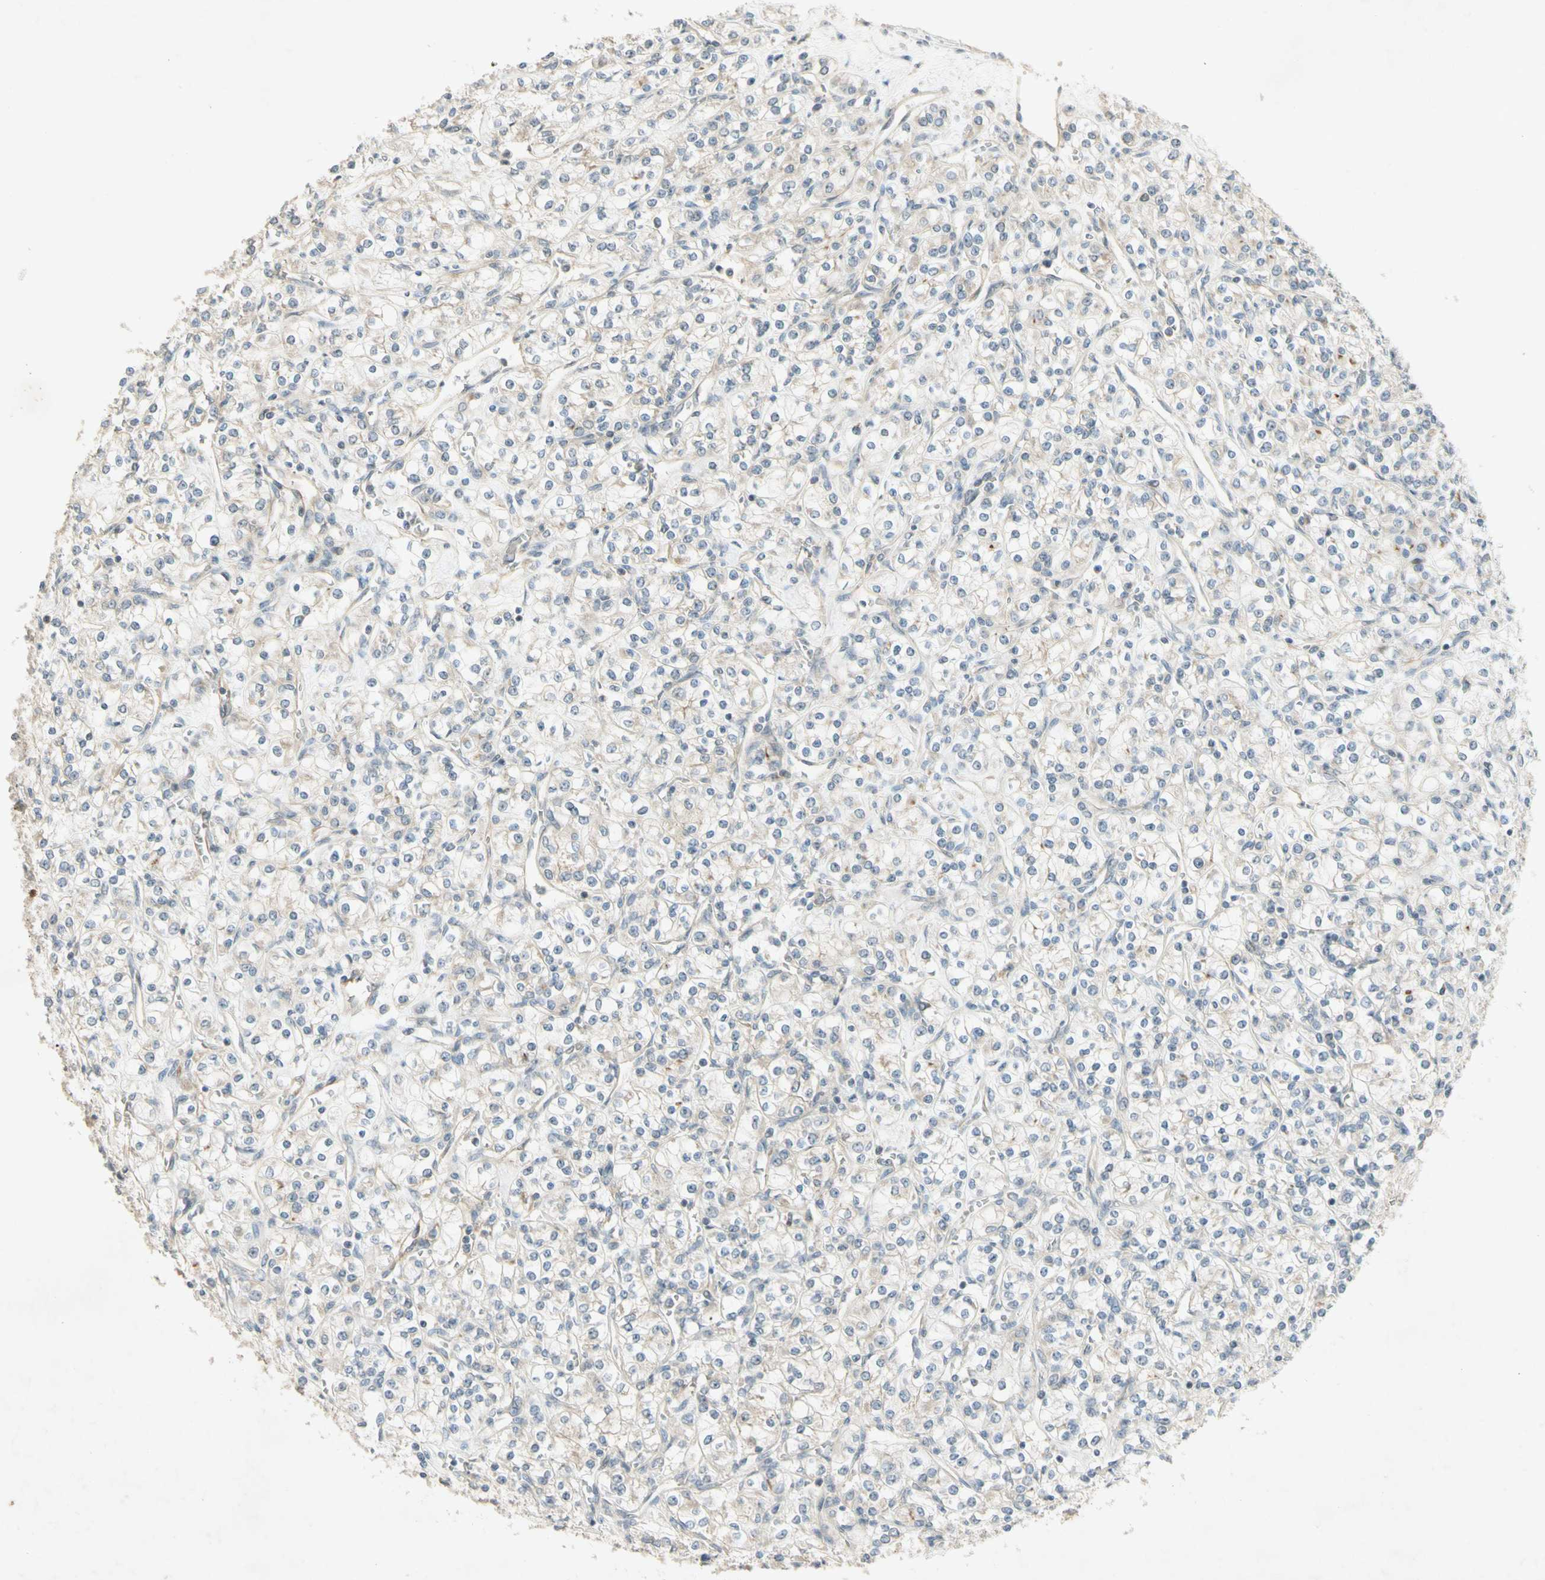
{"staining": {"intensity": "weak", "quantity": "25%-75%", "location": "cytoplasmic/membranous"}, "tissue": "renal cancer", "cell_type": "Tumor cells", "image_type": "cancer", "snomed": [{"axis": "morphology", "description": "Adenocarcinoma, NOS"}, {"axis": "topography", "description": "Kidney"}], "caption": "This is an image of immunohistochemistry staining of renal cancer, which shows weak staining in the cytoplasmic/membranous of tumor cells.", "gene": "ETF1", "patient": {"sex": "male", "age": 77}}